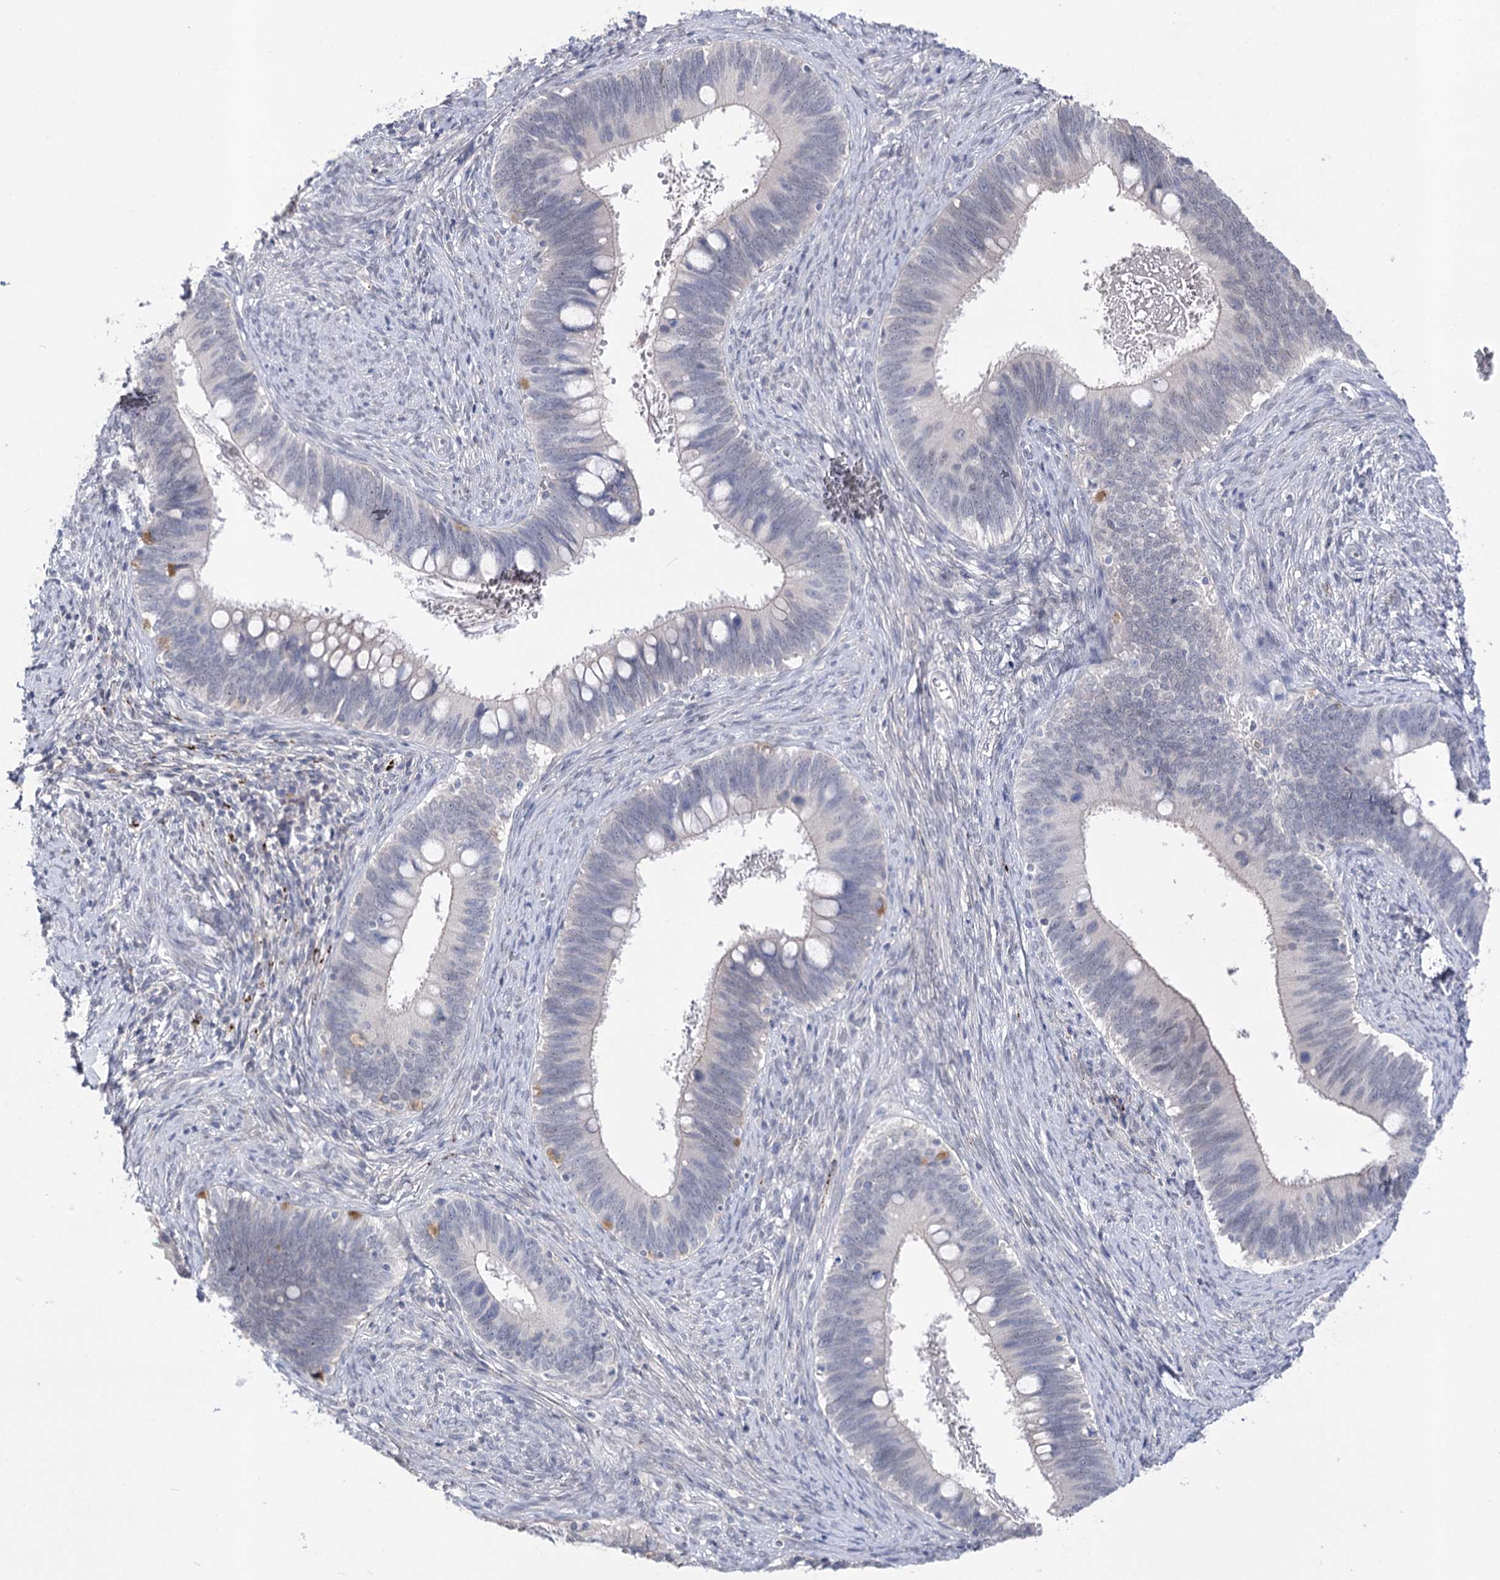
{"staining": {"intensity": "negative", "quantity": "none", "location": "none"}, "tissue": "cervical cancer", "cell_type": "Tumor cells", "image_type": "cancer", "snomed": [{"axis": "morphology", "description": "Adenocarcinoma, NOS"}, {"axis": "topography", "description": "Cervix"}], "caption": "Histopathology image shows no protein expression in tumor cells of cervical cancer tissue.", "gene": "ATP10B", "patient": {"sex": "female", "age": 42}}